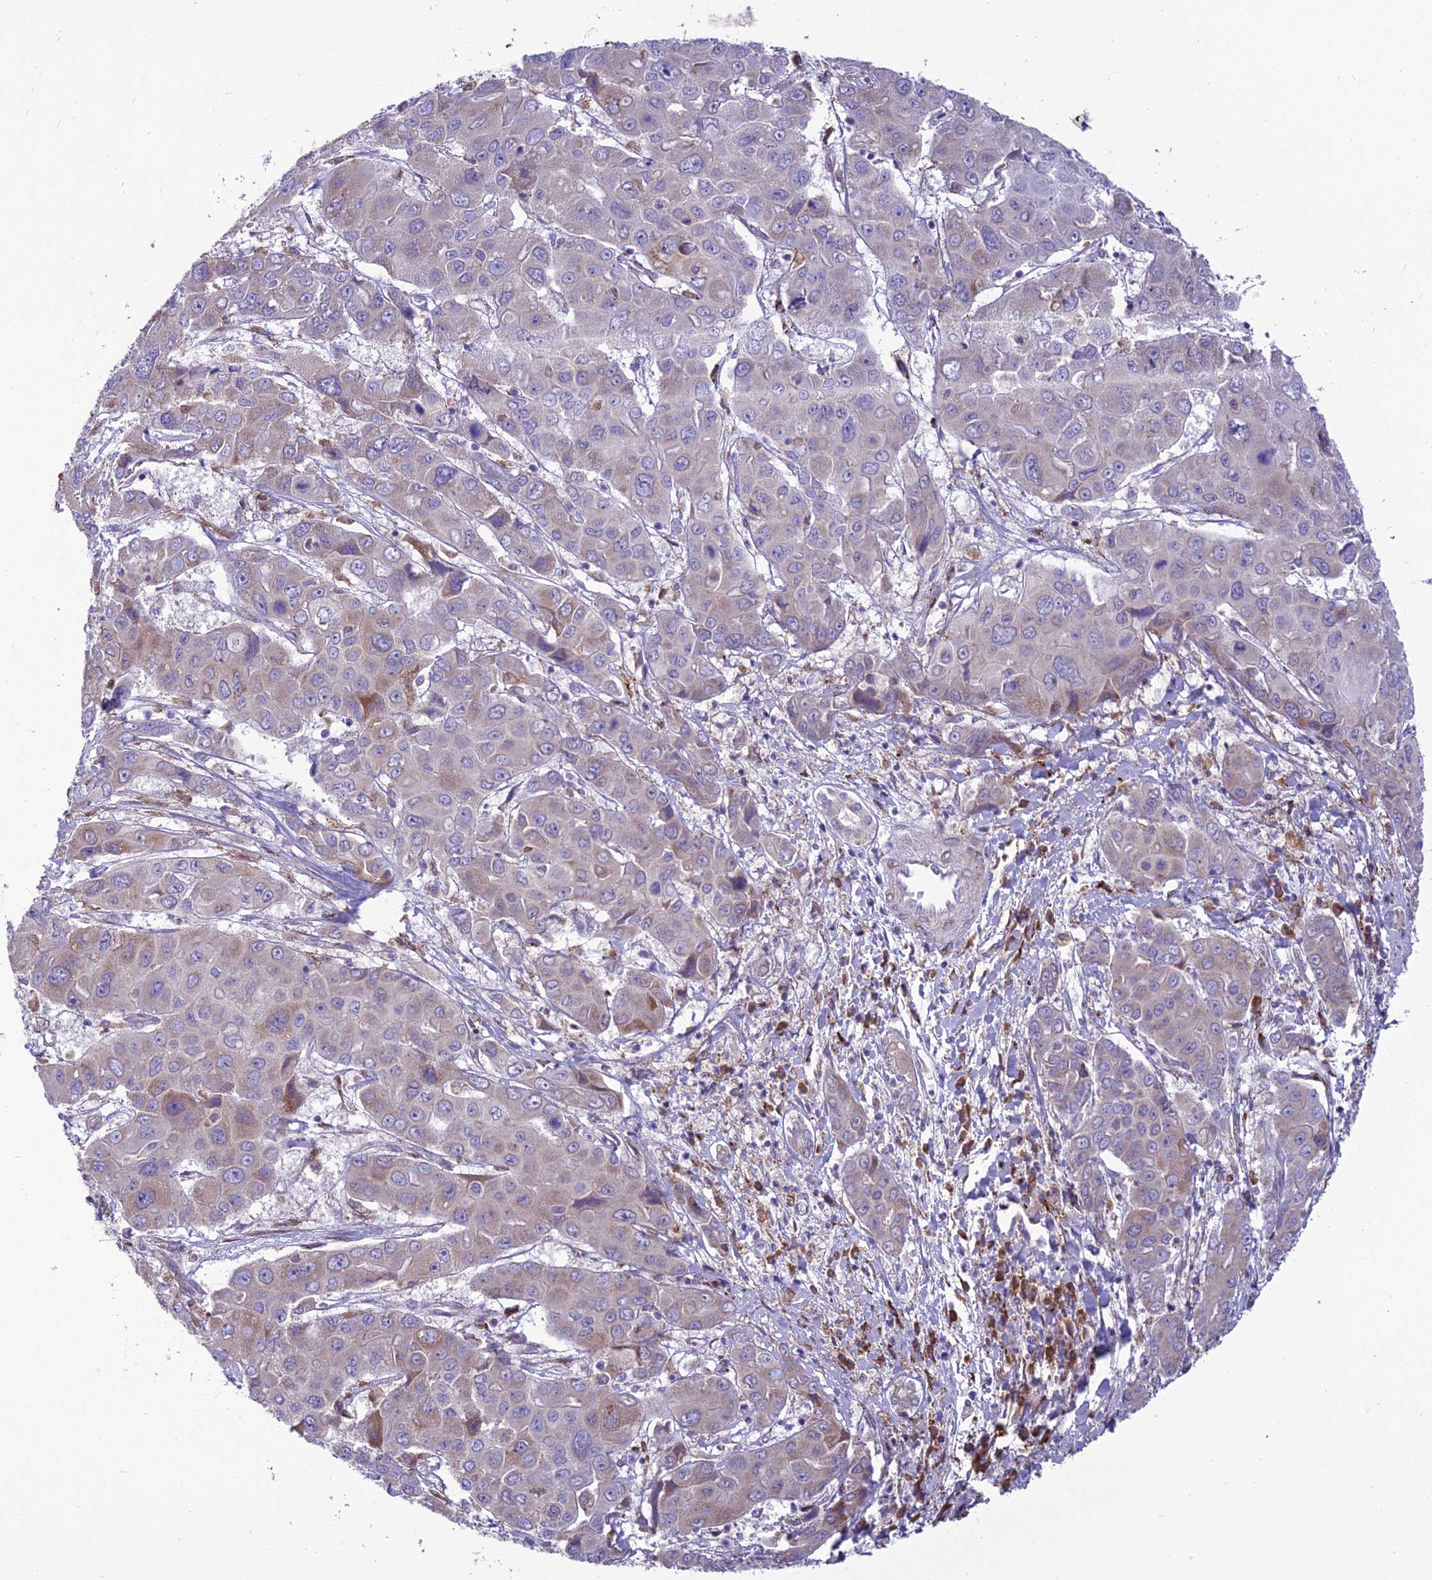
{"staining": {"intensity": "weak", "quantity": "<25%", "location": "cytoplasmic/membranous"}, "tissue": "liver cancer", "cell_type": "Tumor cells", "image_type": "cancer", "snomed": [{"axis": "morphology", "description": "Cholangiocarcinoma"}, {"axis": "topography", "description": "Liver"}], "caption": "A high-resolution image shows IHC staining of liver cancer (cholangiocarcinoma), which shows no significant staining in tumor cells.", "gene": "NEURL2", "patient": {"sex": "male", "age": 67}}